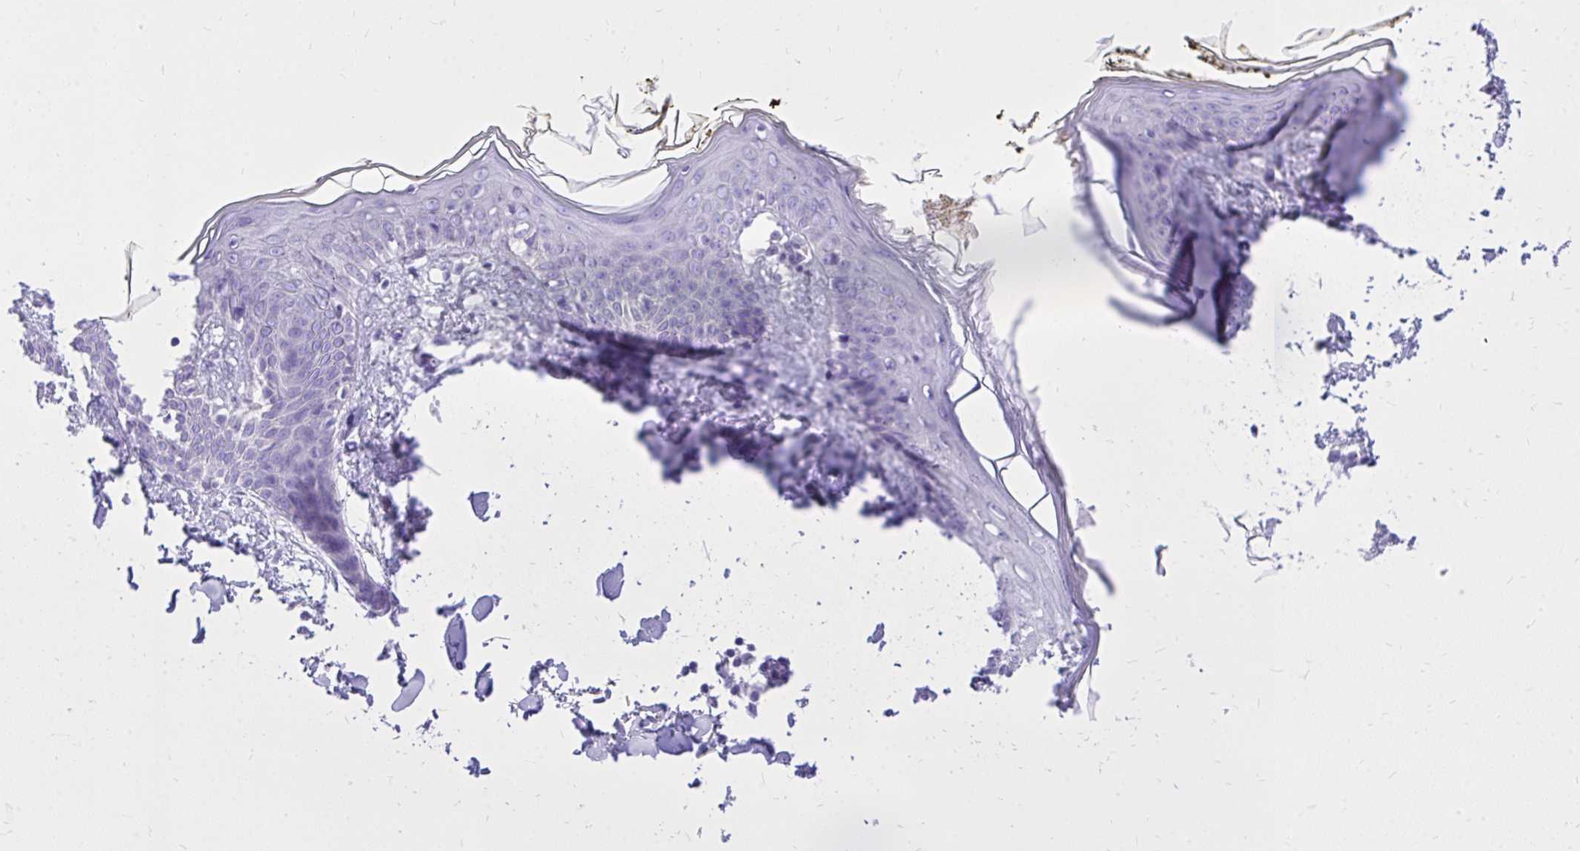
{"staining": {"intensity": "negative", "quantity": "none", "location": "none"}, "tissue": "skin", "cell_type": "Fibroblasts", "image_type": "normal", "snomed": [{"axis": "morphology", "description": "Normal tissue, NOS"}, {"axis": "topography", "description": "Skin"}], "caption": "This is an immunohistochemistry histopathology image of unremarkable human skin. There is no positivity in fibroblasts.", "gene": "MON1A", "patient": {"sex": "female", "age": 34}}